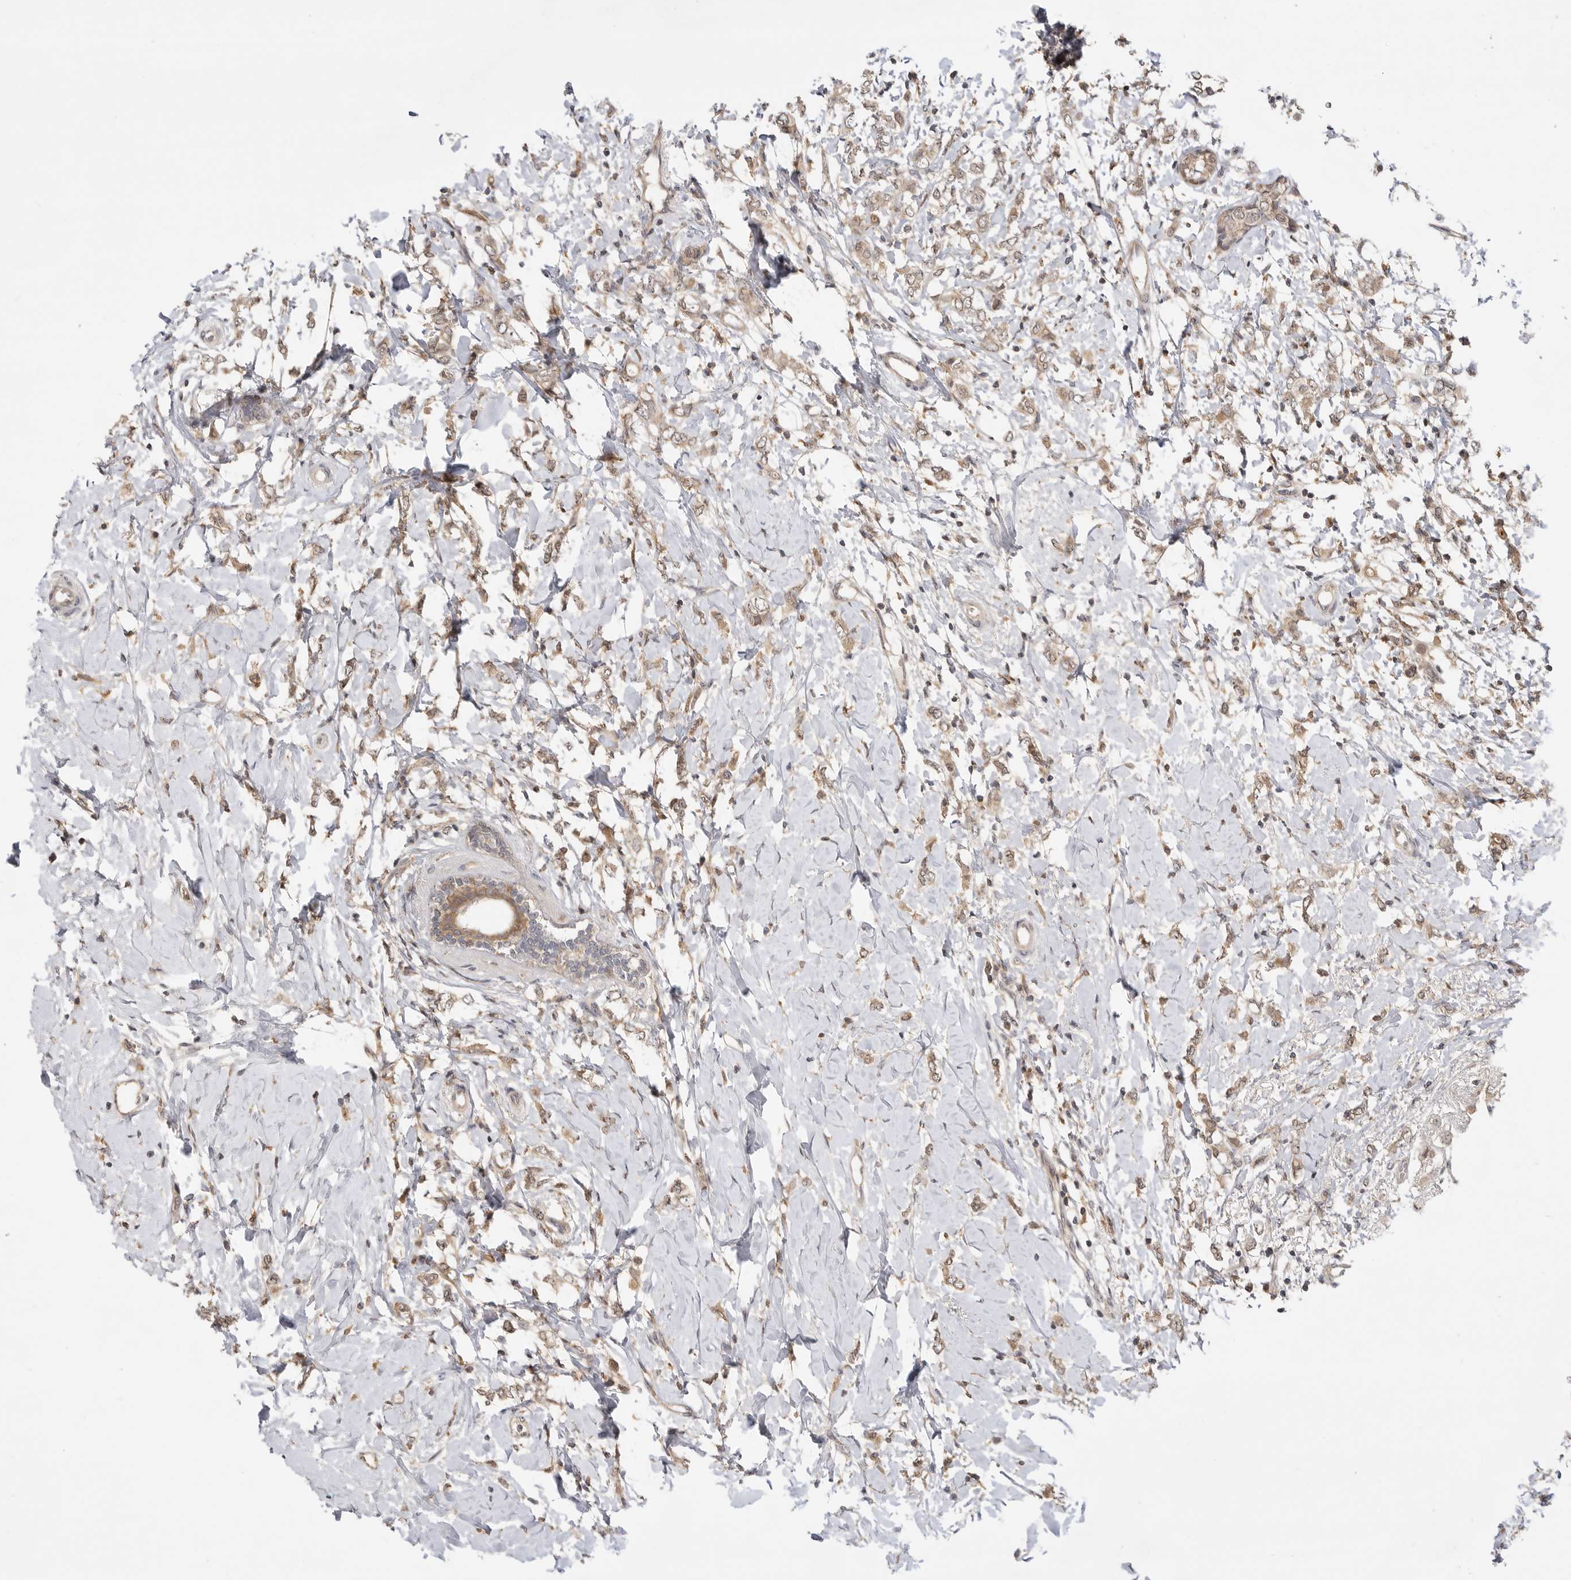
{"staining": {"intensity": "weak", "quantity": ">75%", "location": "cytoplasmic/membranous,nuclear"}, "tissue": "breast cancer", "cell_type": "Tumor cells", "image_type": "cancer", "snomed": [{"axis": "morphology", "description": "Normal tissue, NOS"}, {"axis": "morphology", "description": "Lobular carcinoma"}, {"axis": "topography", "description": "Breast"}], "caption": "Protein expression analysis of lobular carcinoma (breast) reveals weak cytoplasmic/membranous and nuclear staining in about >75% of tumor cells.", "gene": "CSNK1G3", "patient": {"sex": "female", "age": 47}}